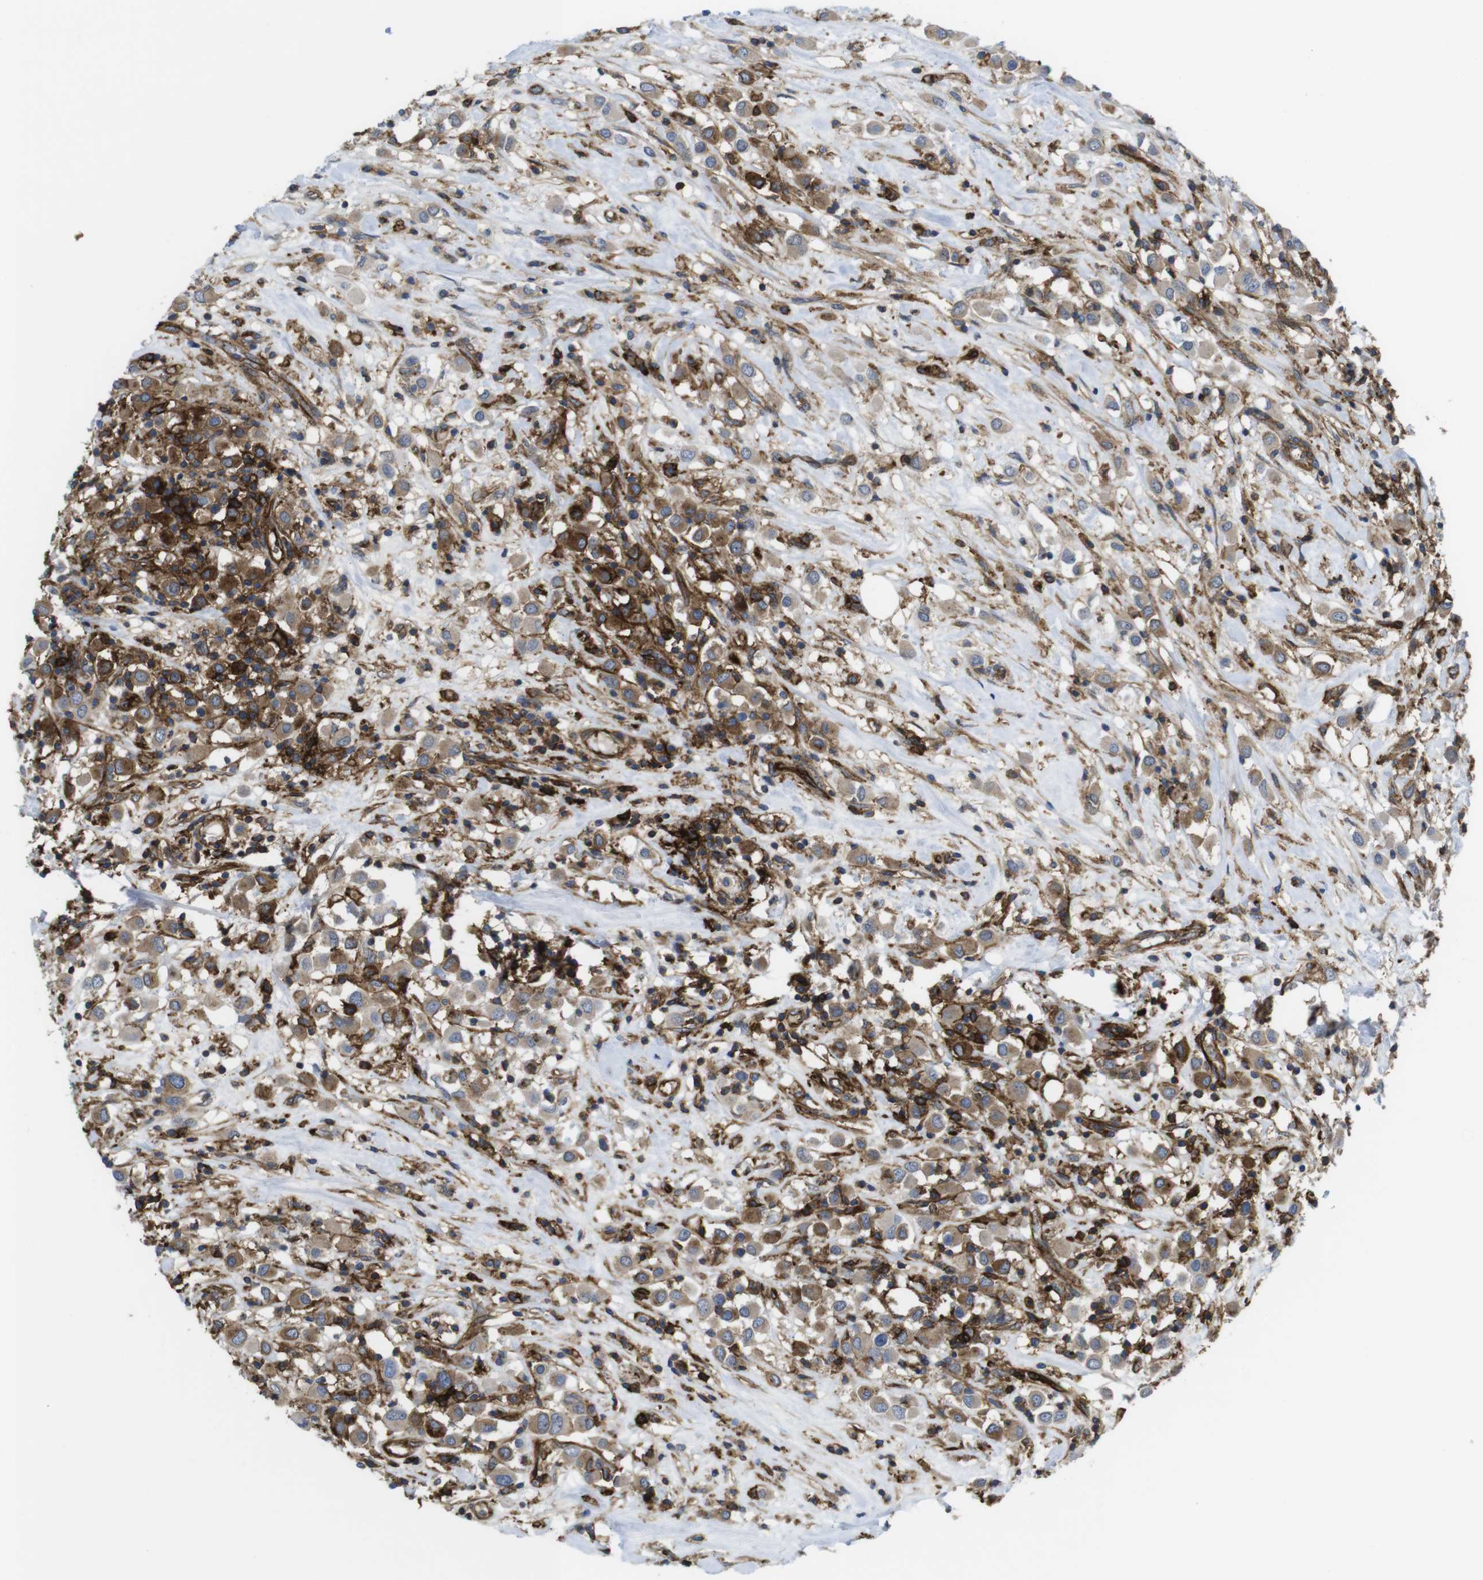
{"staining": {"intensity": "moderate", "quantity": ">75%", "location": "cytoplasmic/membranous"}, "tissue": "breast cancer", "cell_type": "Tumor cells", "image_type": "cancer", "snomed": [{"axis": "morphology", "description": "Duct carcinoma"}, {"axis": "topography", "description": "Breast"}], "caption": "Immunohistochemistry (IHC) (DAB (3,3'-diaminobenzidine)) staining of human breast cancer (infiltrating ductal carcinoma) shows moderate cytoplasmic/membranous protein staining in about >75% of tumor cells.", "gene": "CCR6", "patient": {"sex": "female", "age": 61}}